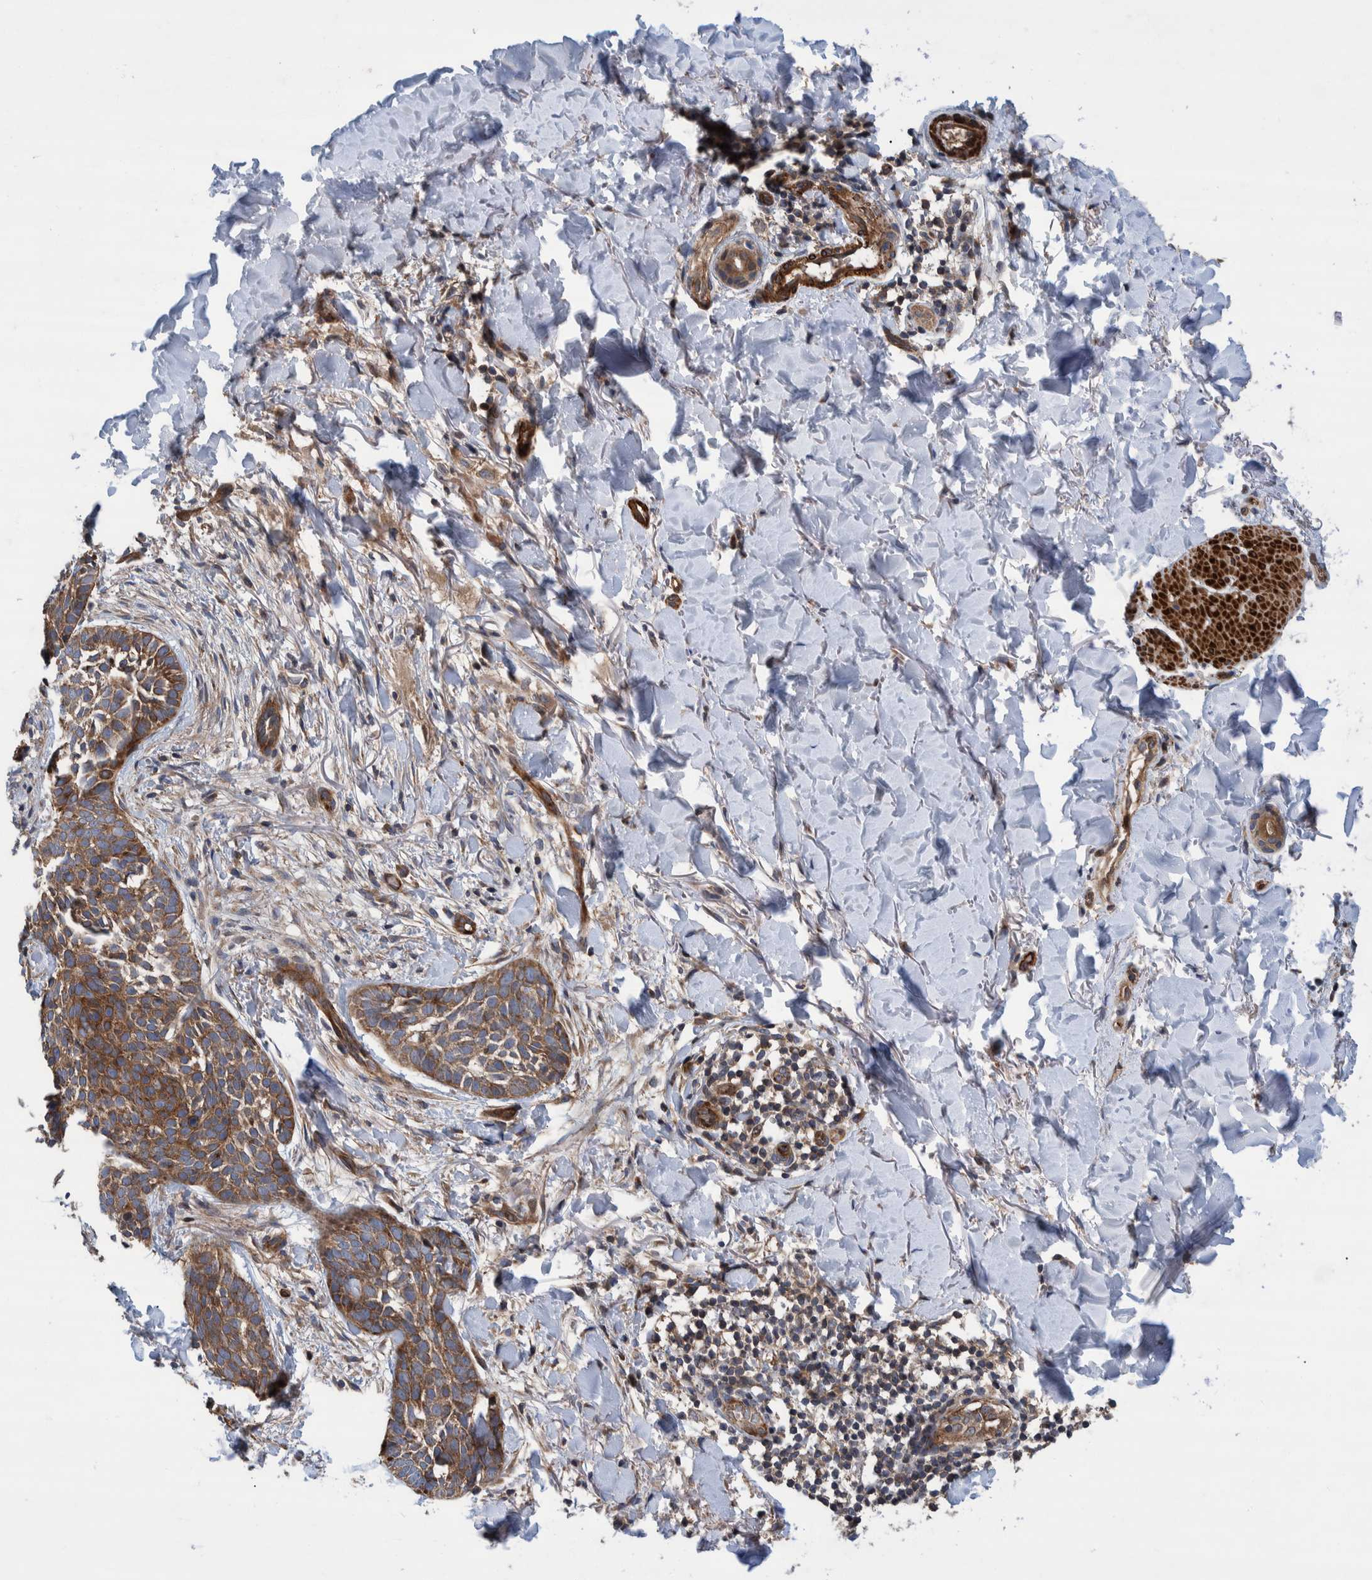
{"staining": {"intensity": "moderate", "quantity": ">75%", "location": "cytoplasmic/membranous"}, "tissue": "skin cancer", "cell_type": "Tumor cells", "image_type": "cancer", "snomed": [{"axis": "morphology", "description": "Normal tissue, NOS"}, {"axis": "morphology", "description": "Basal cell carcinoma"}, {"axis": "topography", "description": "Skin"}], "caption": "Protein expression analysis of human skin cancer (basal cell carcinoma) reveals moderate cytoplasmic/membranous positivity in approximately >75% of tumor cells.", "gene": "GRPEL2", "patient": {"sex": "male", "age": 67}}